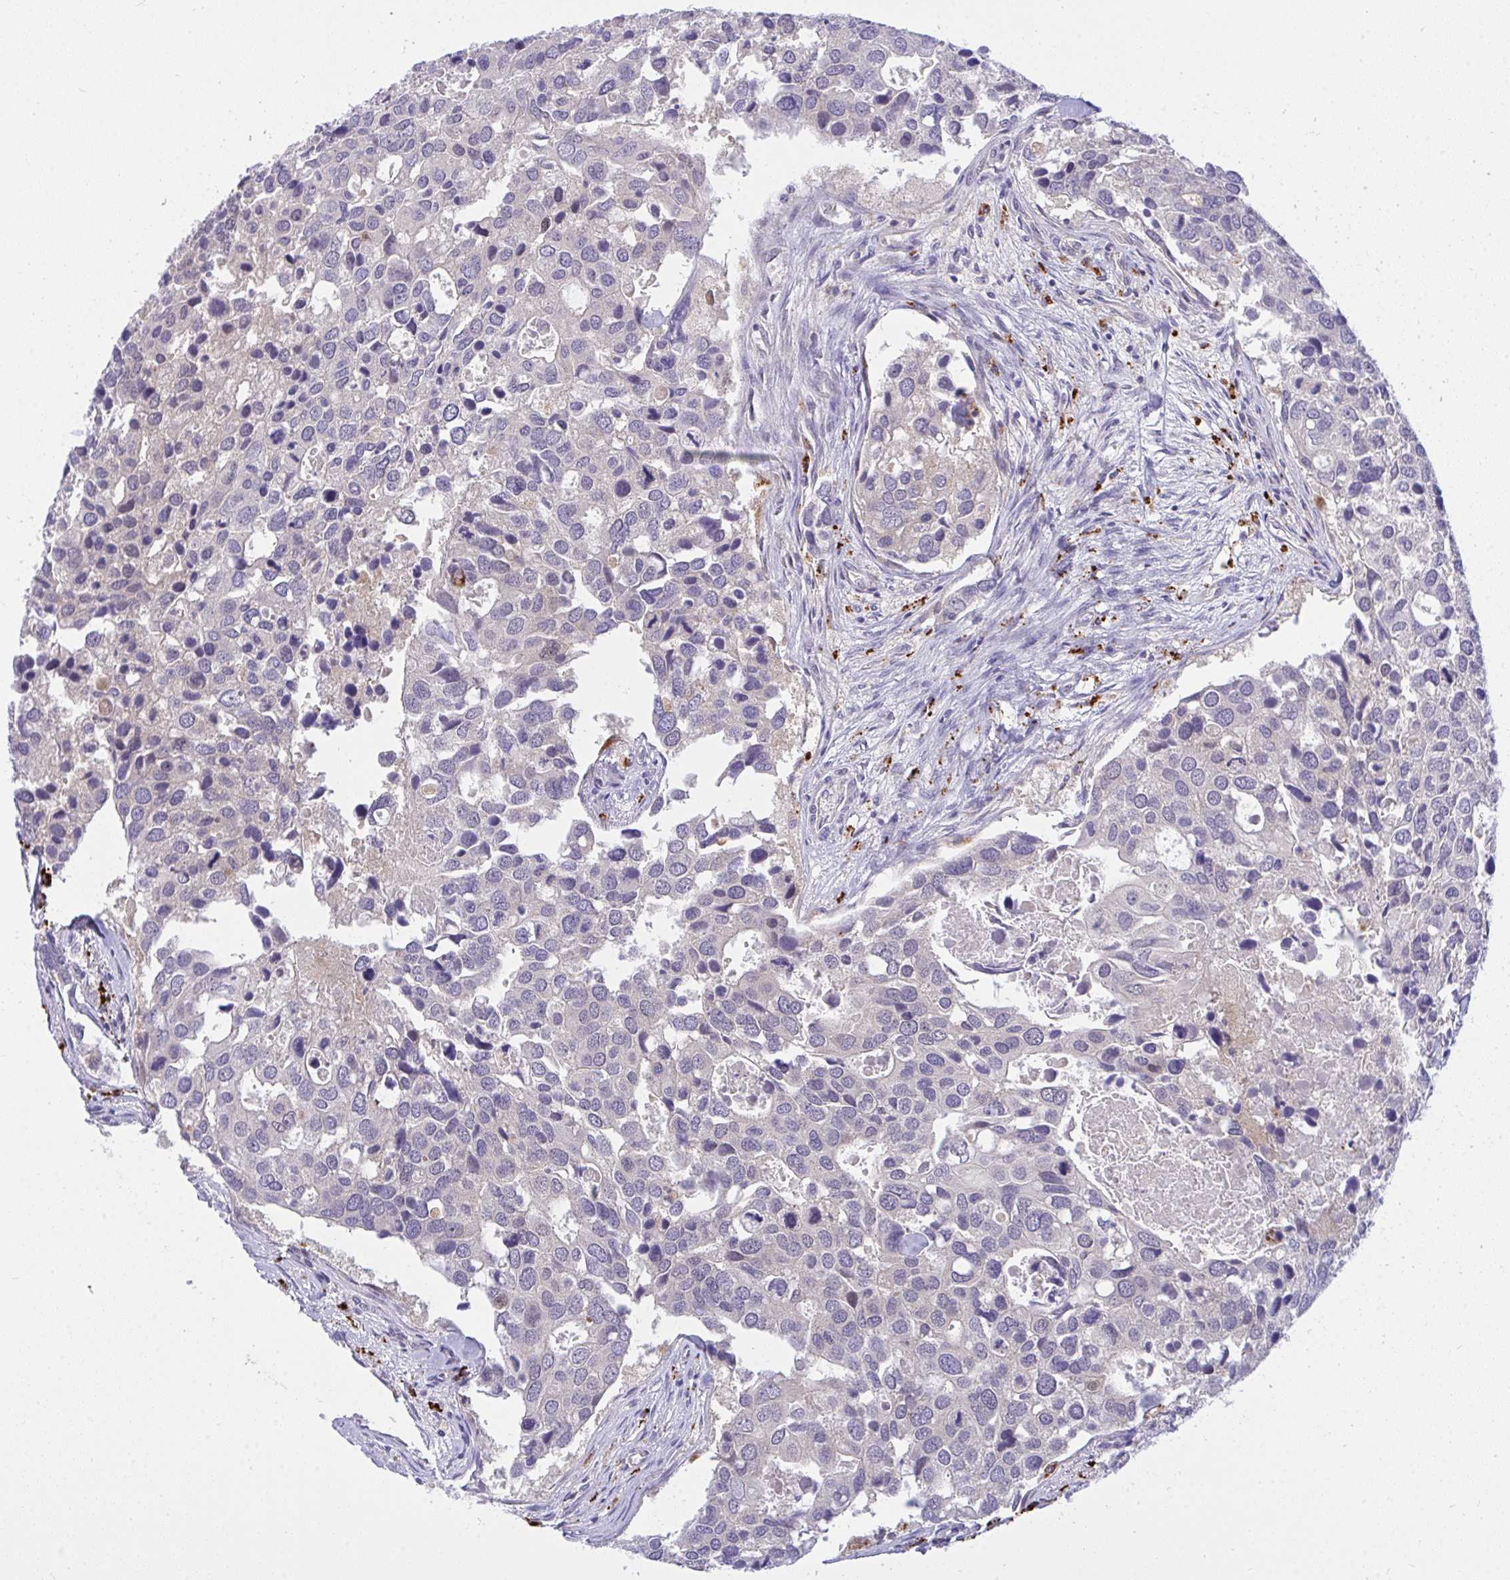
{"staining": {"intensity": "negative", "quantity": "none", "location": "none"}, "tissue": "breast cancer", "cell_type": "Tumor cells", "image_type": "cancer", "snomed": [{"axis": "morphology", "description": "Duct carcinoma"}, {"axis": "topography", "description": "Breast"}], "caption": "High power microscopy photomicrograph of an immunohistochemistry (IHC) photomicrograph of breast invasive ductal carcinoma, revealing no significant positivity in tumor cells.", "gene": "HOXD12", "patient": {"sex": "female", "age": 83}}